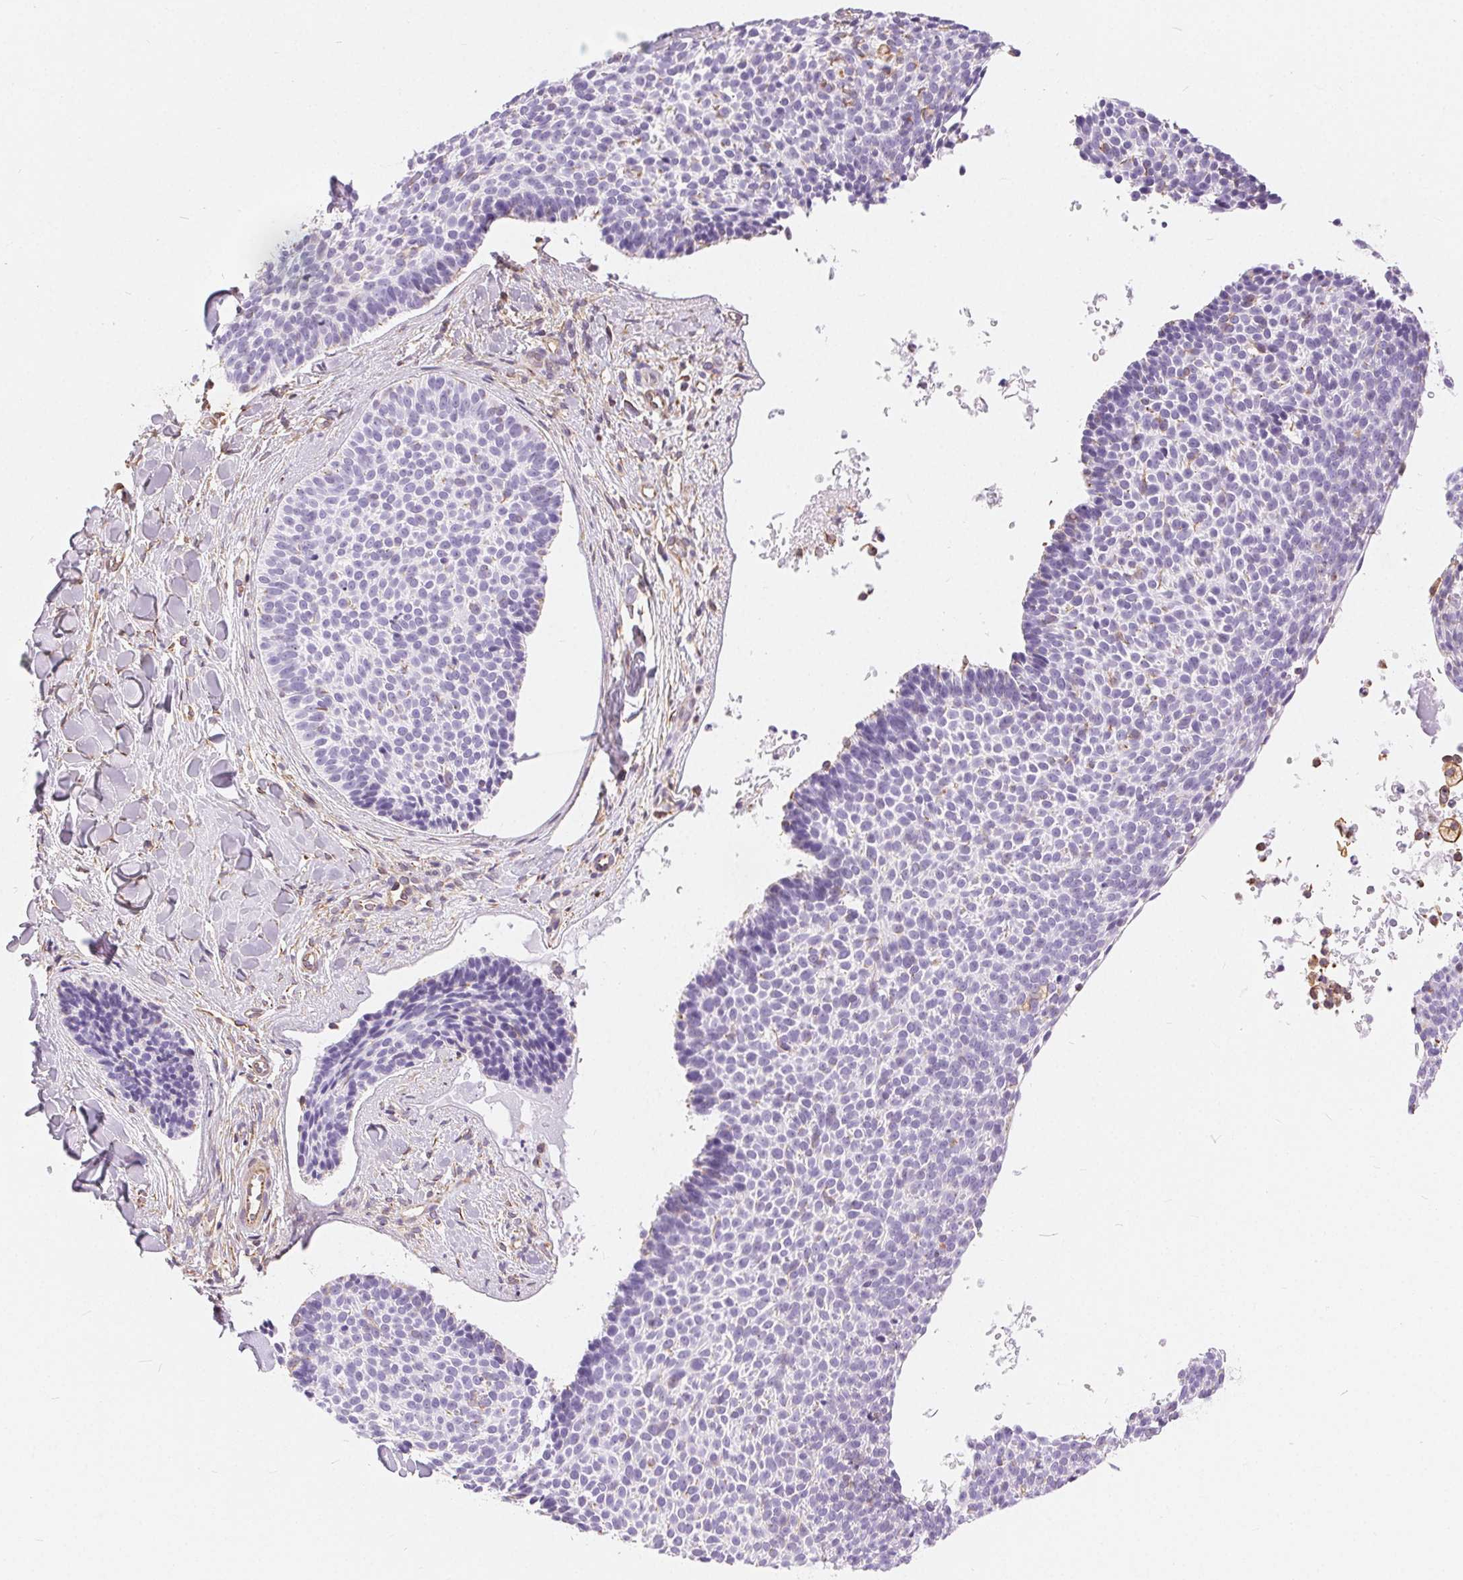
{"staining": {"intensity": "negative", "quantity": "none", "location": "none"}, "tissue": "skin cancer", "cell_type": "Tumor cells", "image_type": "cancer", "snomed": [{"axis": "morphology", "description": "Basal cell carcinoma"}, {"axis": "topography", "description": "Skin"}], "caption": "Tumor cells are negative for protein expression in human skin basal cell carcinoma. (DAB (3,3'-diaminobenzidine) immunohistochemistry (IHC) with hematoxylin counter stain).", "gene": "GFAP", "patient": {"sex": "male", "age": 82}}